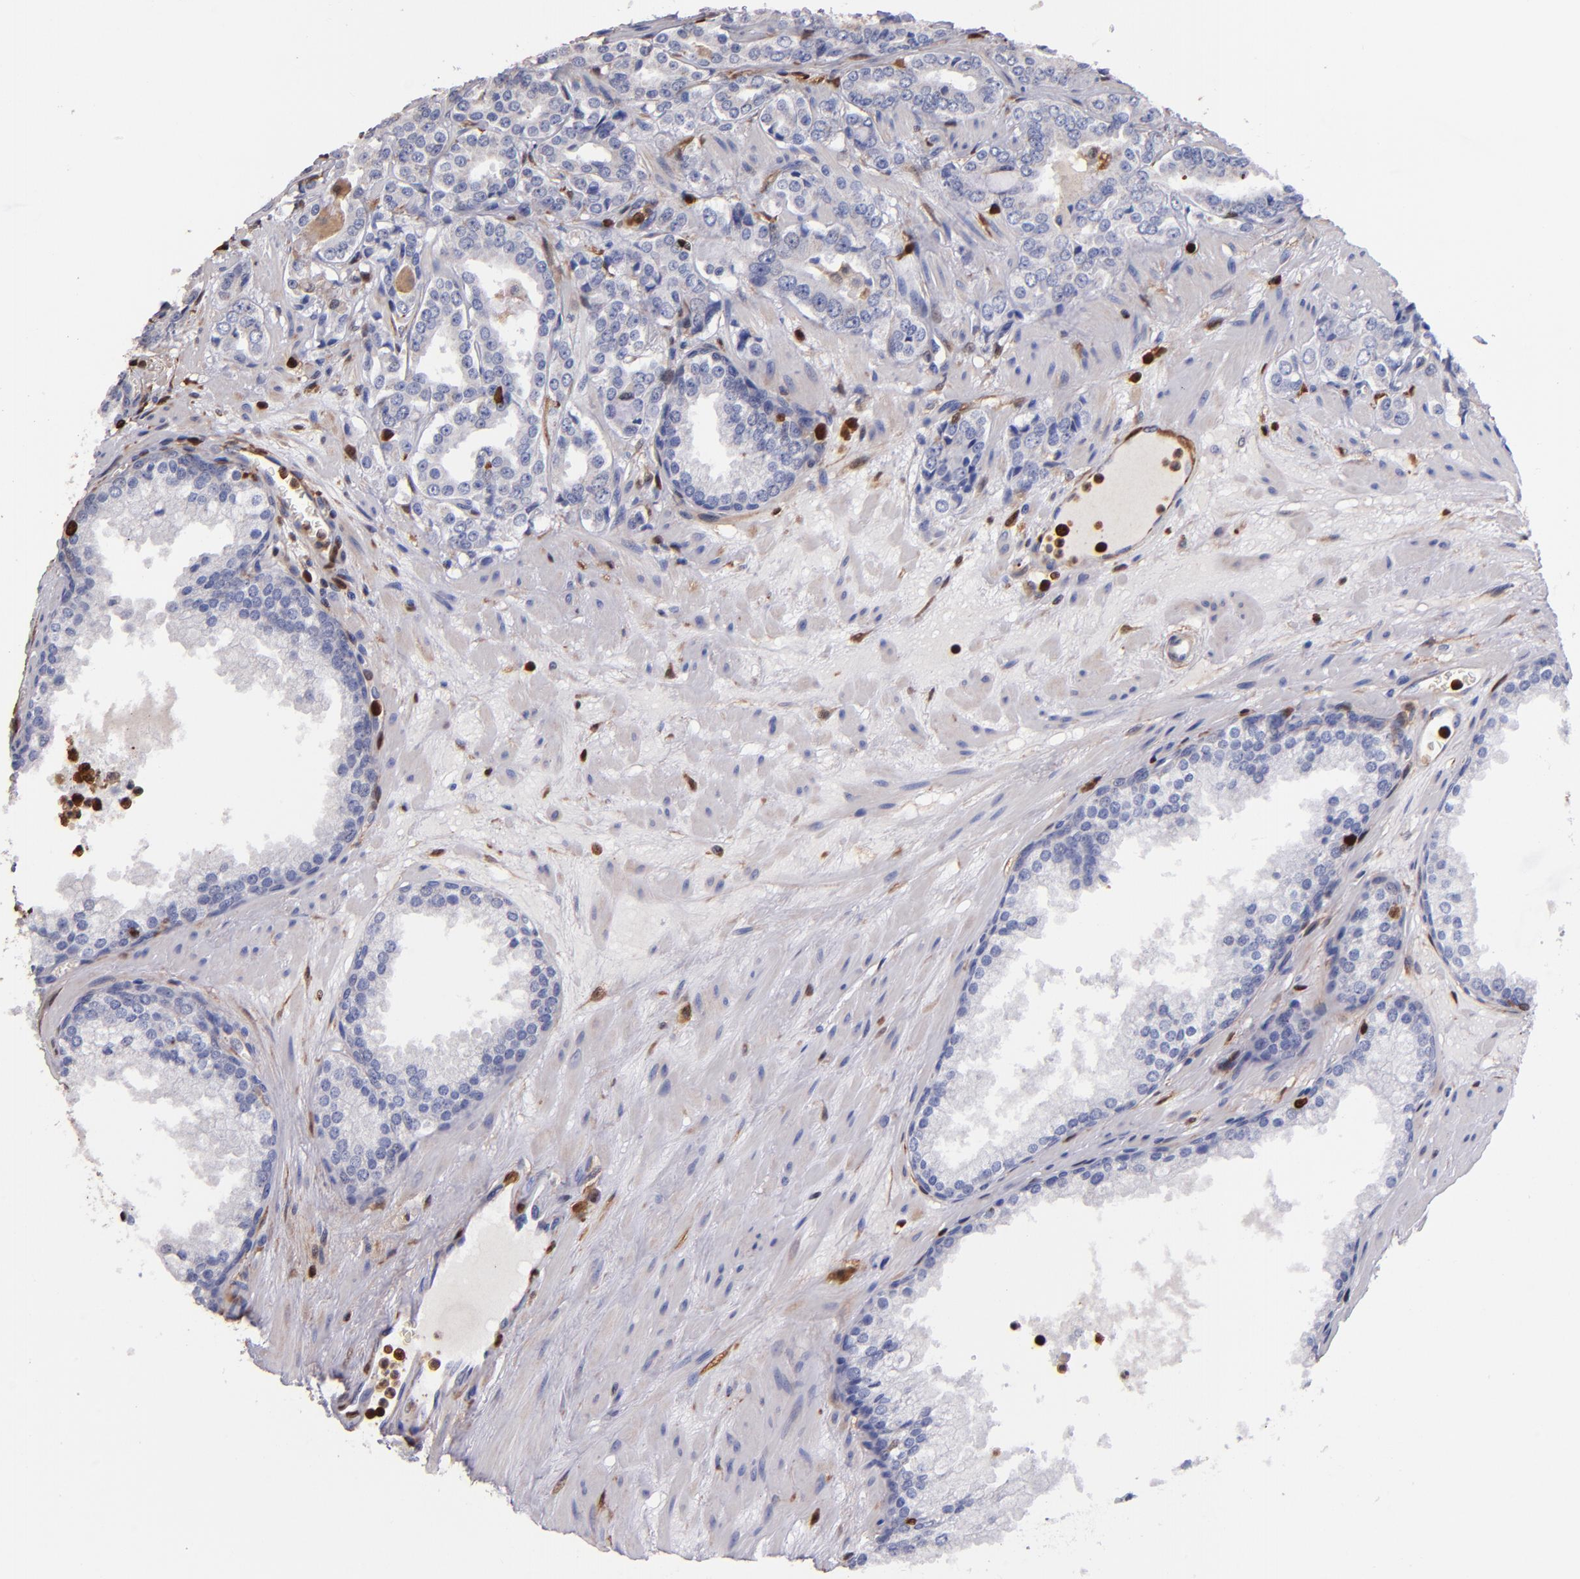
{"staining": {"intensity": "negative", "quantity": "none", "location": "none"}, "tissue": "prostate cancer", "cell_type": "Tumor cells", "image_type": "cancer", "snomed": [{"axis": "morphology", "description": "Adenocarcinoma, Medium grade"}, {"axis": "topography", "description": "Prostate"}], "caption": "This is an immunohistochemistry (IHC) image of prostate cancer (medium-grade adenocarcinoma). There is no expression in tumor cells.", "gene": "S100A4", "patient": {"sex": "male", "age": 60}}